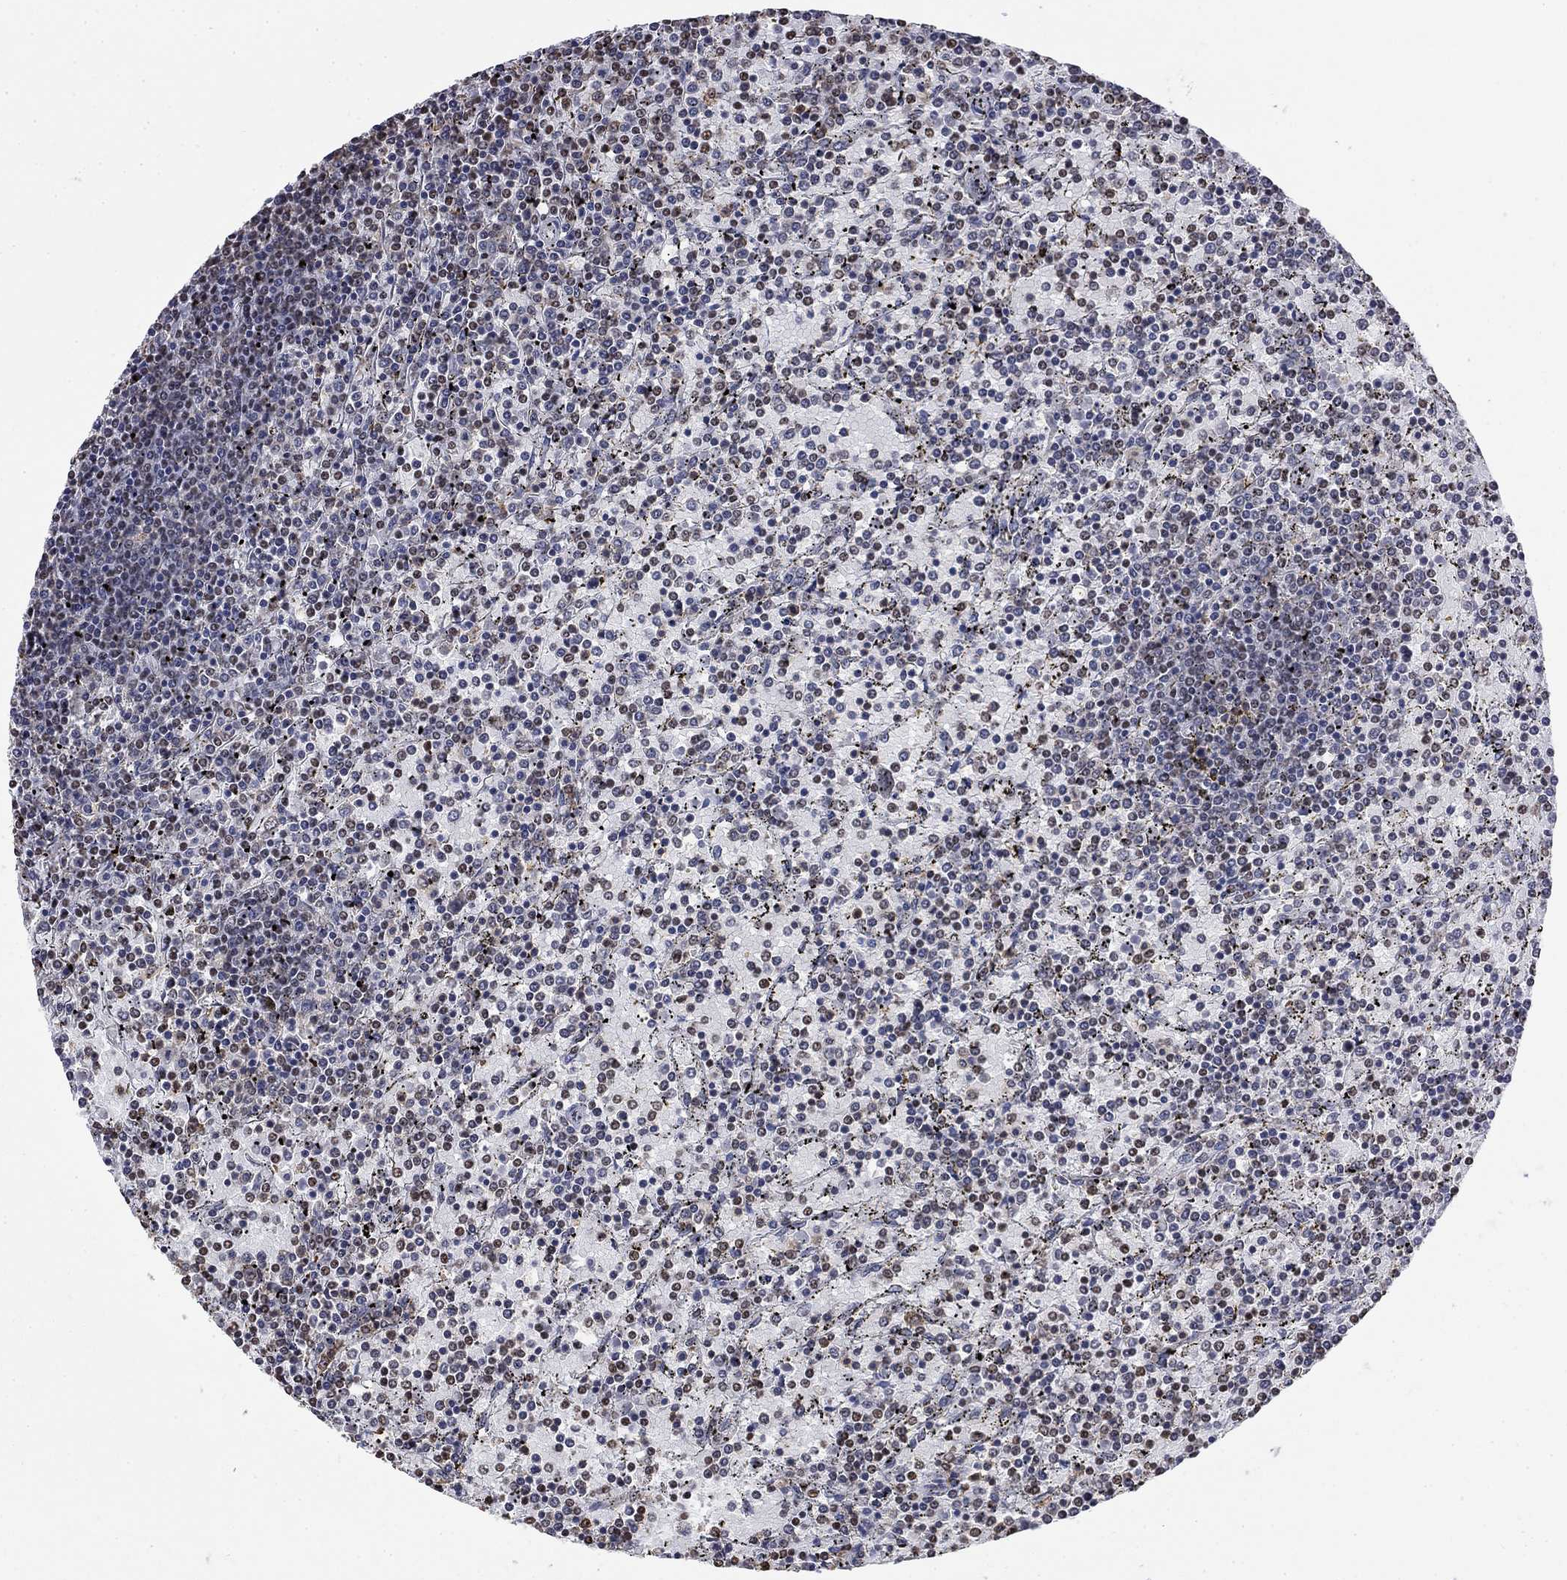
{"staining": {"intensity": "negative", "quantity": "none", "location": "none"}, "tissue": "lymphoma", "cell_type": "Tumor cells", "image_type": "cancer", "snomed": [{"axis": "morphology", "description": "Malignant lymphoma, non-Hodgkin's type, Low grade"}, {"axis": "topography", "description": "Spleen"}], "caption": "Immunohistochemistry photomicrograph of neoplastic tissue: human malignant lymphoma, non-Hodgkin's type (low-grade) stained with DAB reveals no significant protein expression in tumor cells.", "gene": "CSRNP3", "patient": {"sex": "female", "age": 77}}